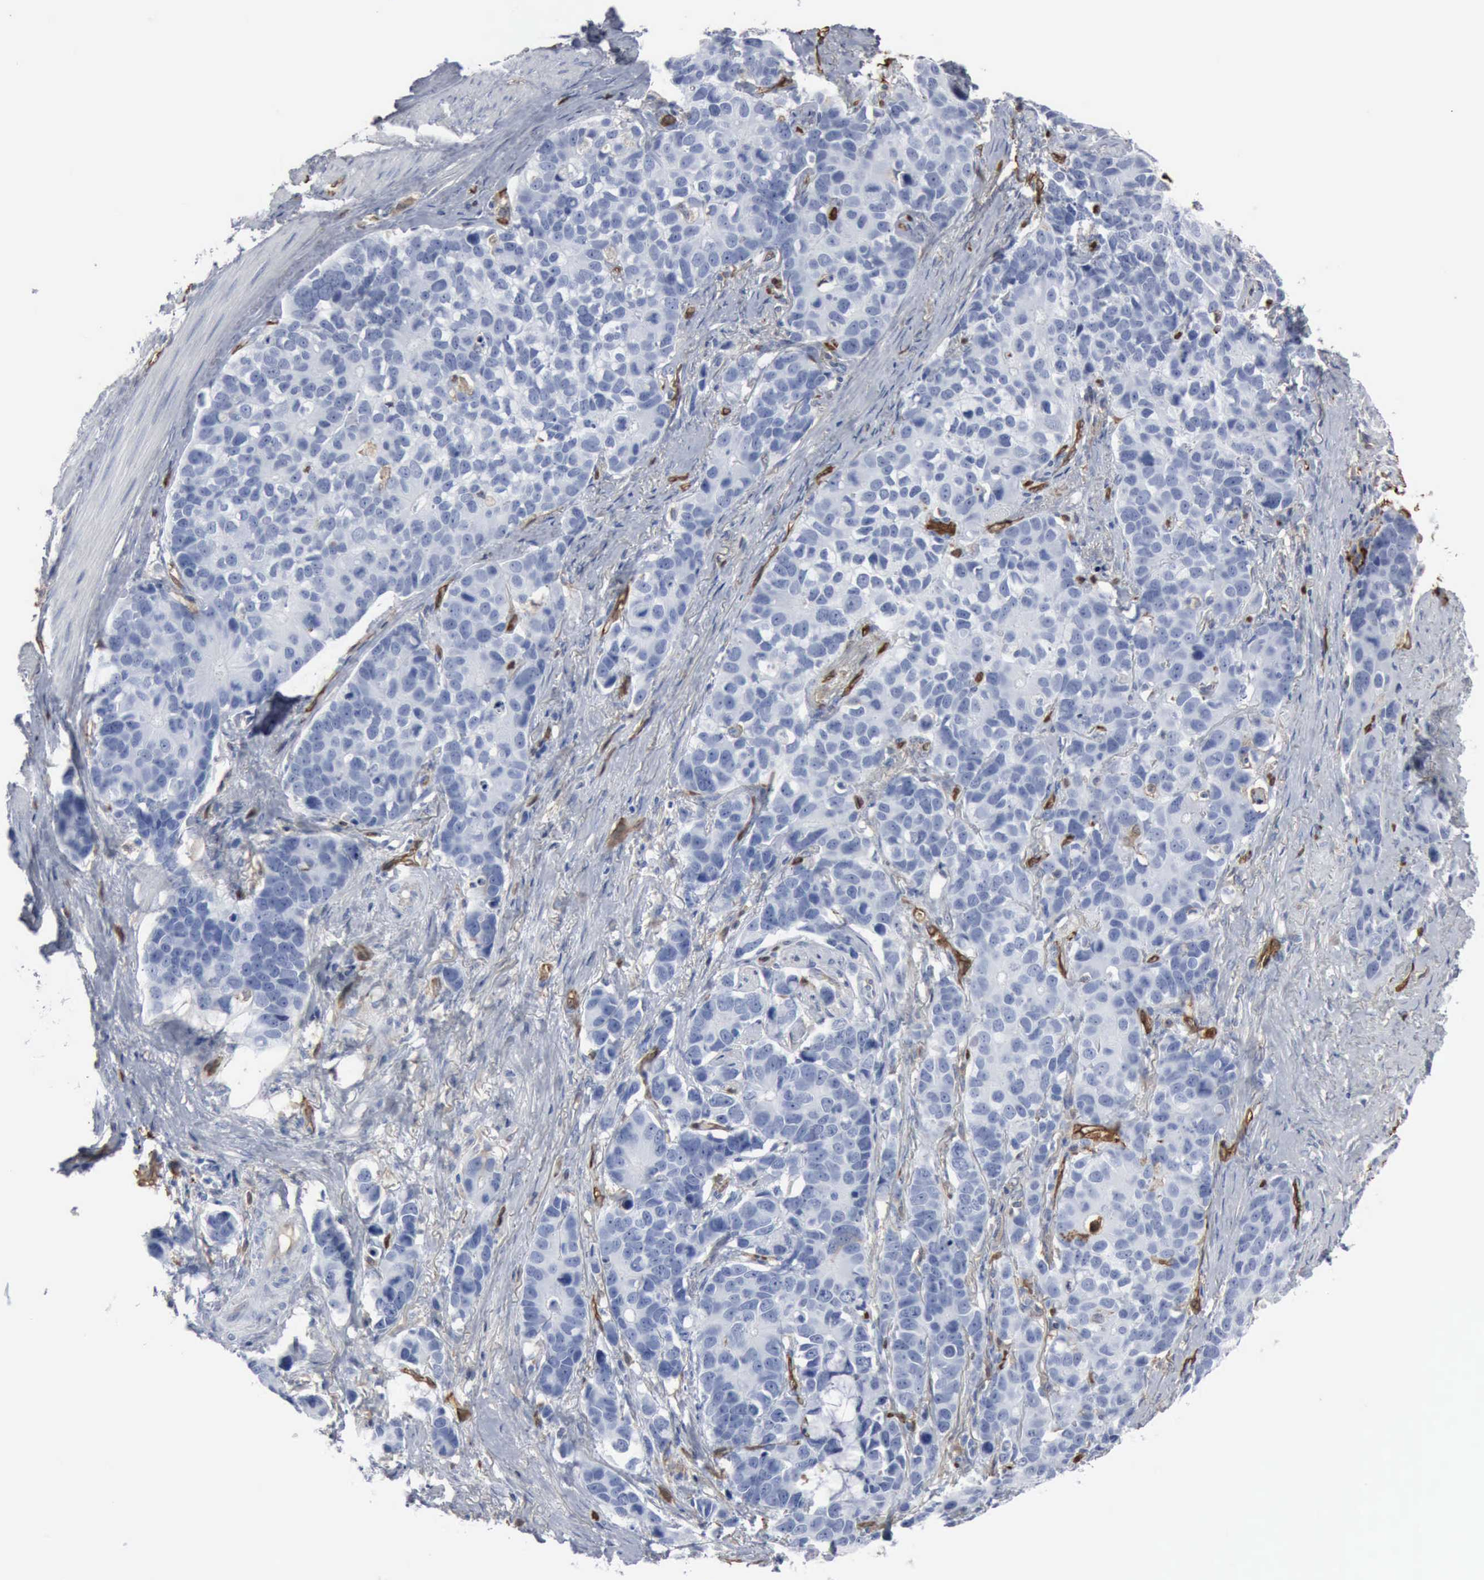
{"staining": {"intensity": "negative", "quantity": "none", "location": "none"}, "tissue": "stomach cancer", "cell_type": "Tumor cells", "image_type": "cancer", "snomed": [{"axis": "morphology", "description": "Adenocarcinoma, NOS"}, {"axis": "topography", "description": "Stomach, upper"}], "caption": "Stomach cancer (adenocarcinoma) was stained to show a protein in brown. There is no significant positivity in tumor cells.", "gene": "FSCN1", "patient": {"sex": "male", "age": 71}}